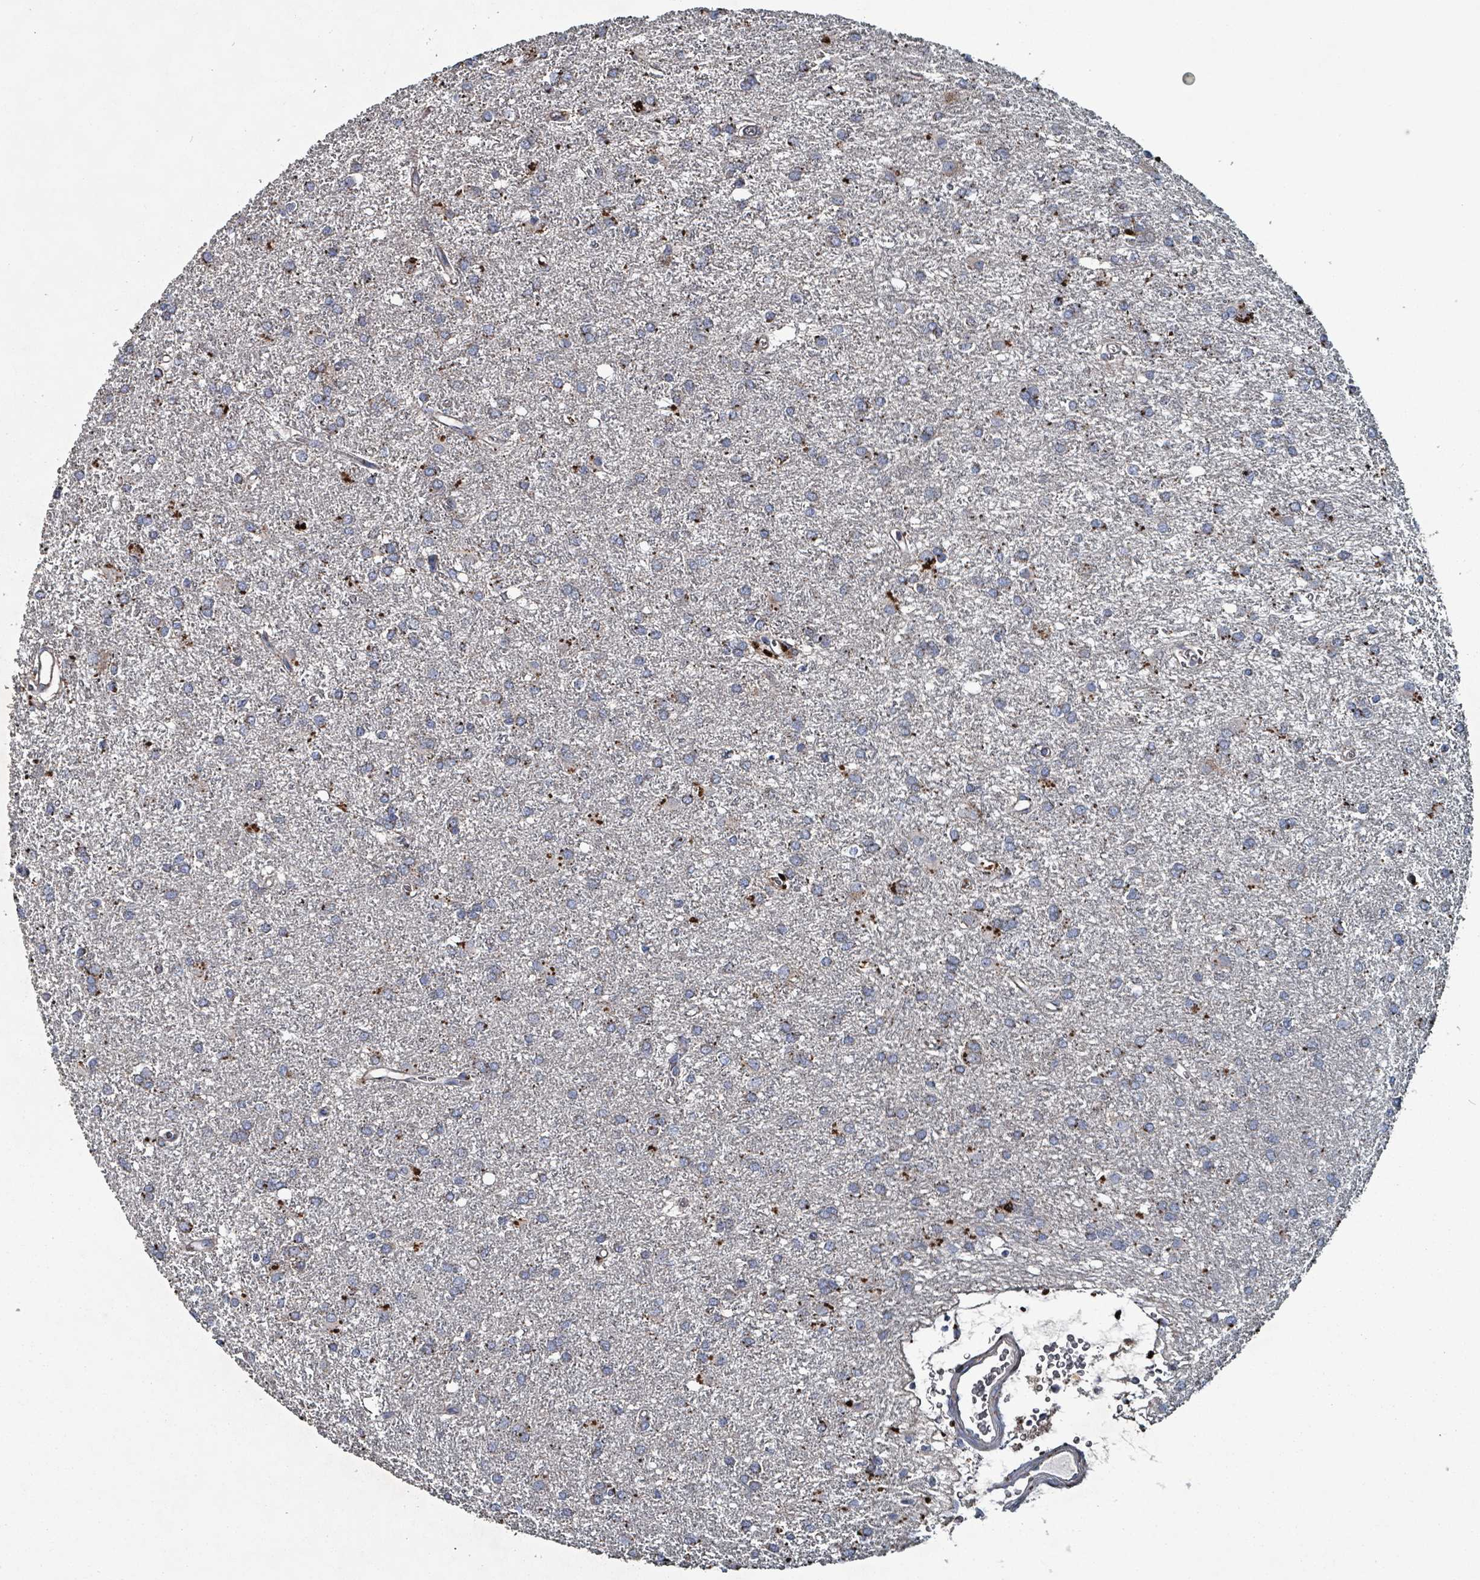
{"staining": {"intensity": "moderate", "quantity": "<25%", "location": "cytoplasmic/membranous"}, "tissue": "glioma", "cell_type": "Tumor cells", "image_type": "cancer", "snomed": [{"axis": "morphology", "description": "Glioma, malignant, High grade"}, {"axis": "topography", "description": "Brain"}], "caption": "This is an image of IHC staining of malignant glioma (high-grade), which shows moderate positivity in the cytoplasmic/membranous of tumor cells.", "gene": "ABHD18", "patient": {"sex": "female", "age": 50}}